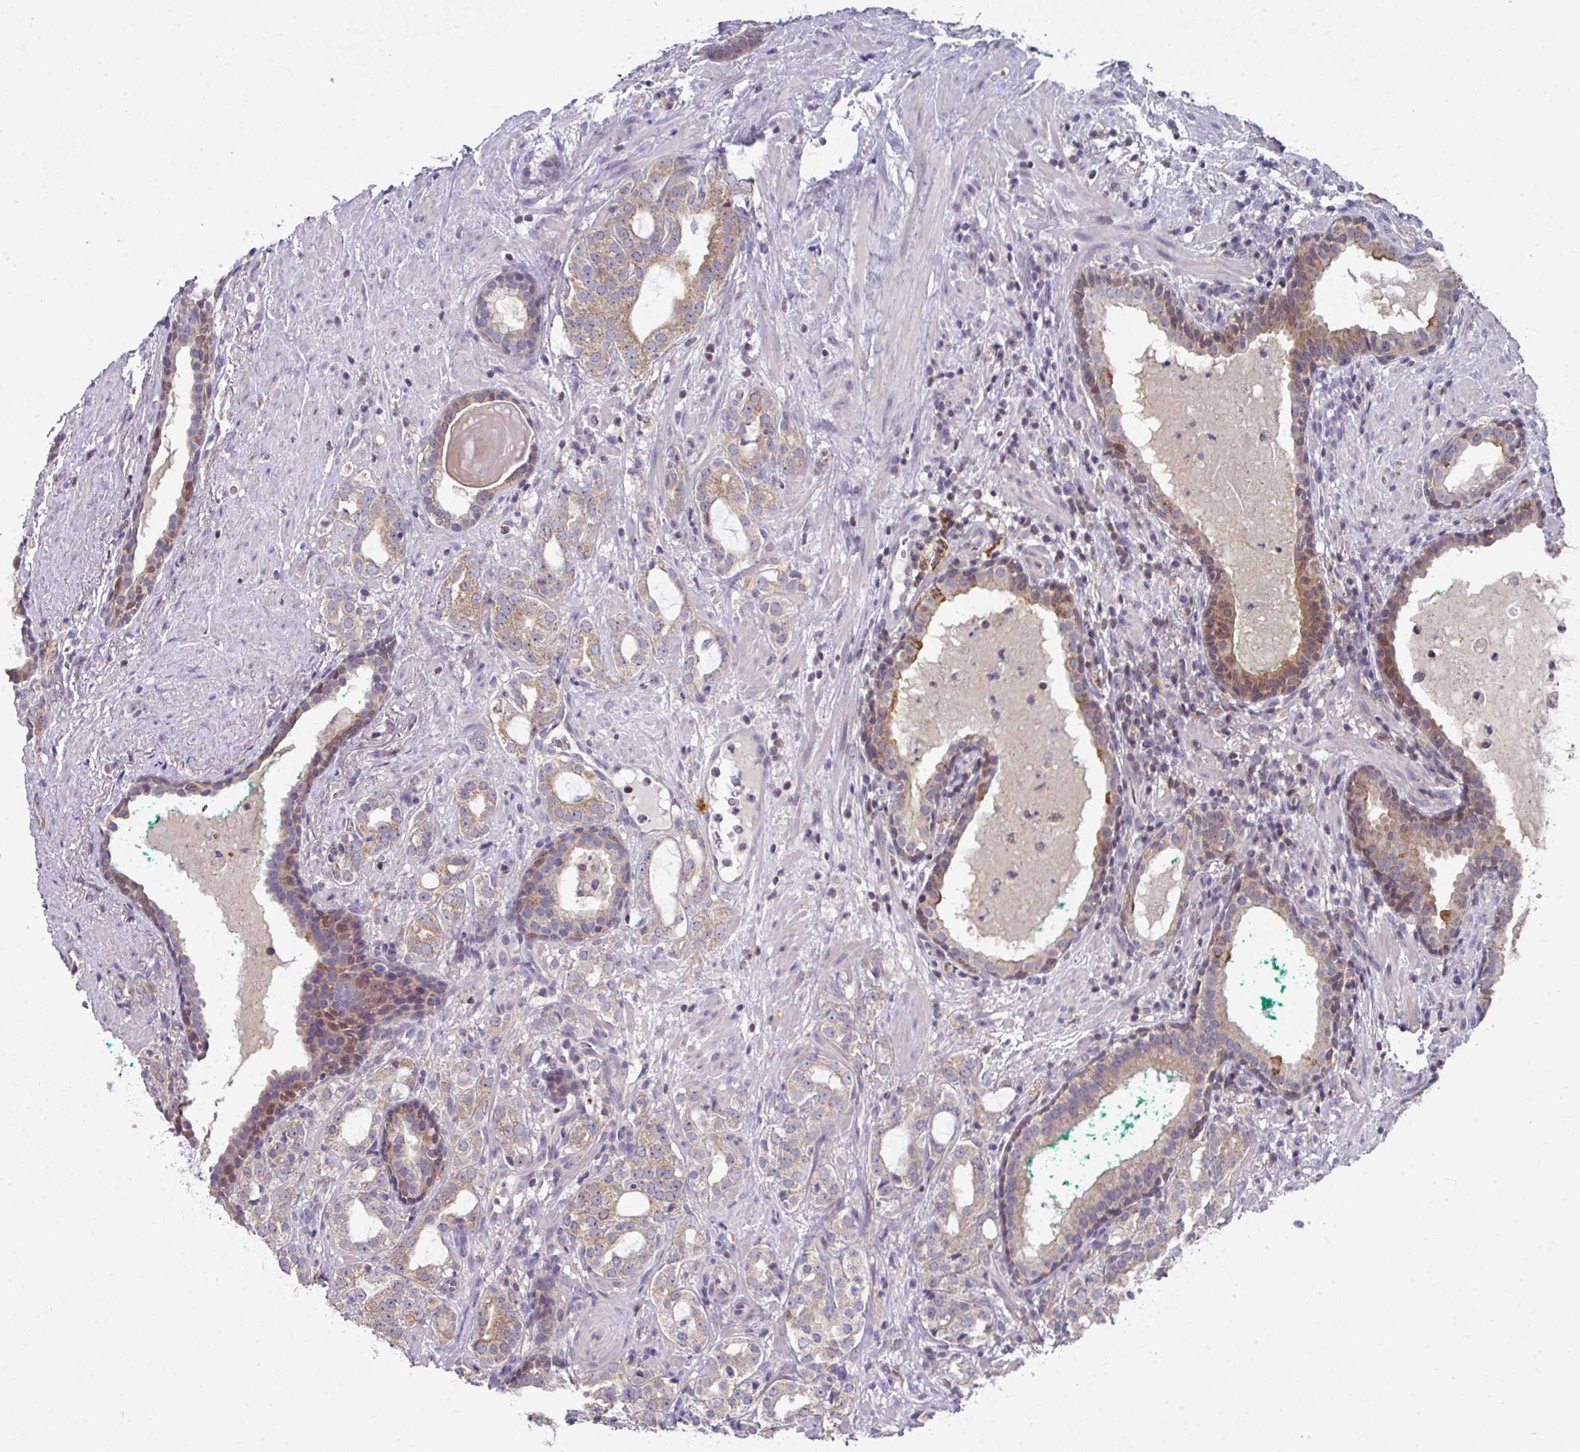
{"staining": {"intensity": "weak", "quantity": "25%-75%", "location": "cytoplasmic/membranous"}, "tissue": "prostate cancer", "cell_type": "Tumor cells", "image_type": "cancer", "snomed": [{"axis": "morphology", "description": "Adenocarcinoma, High grade"}, {"axis": "topography", "description": "Prostate"}], "caption": "A brown stain shows weak cytoplasmic/membranous expression of a protein in prostate high-grade adenocarcinoma tumor cells. (DAB = brown stain, brightfield microscopy at high magnification).", "gene": "DCAF12L2", "patient": {"sex": "male", "age": 64}}